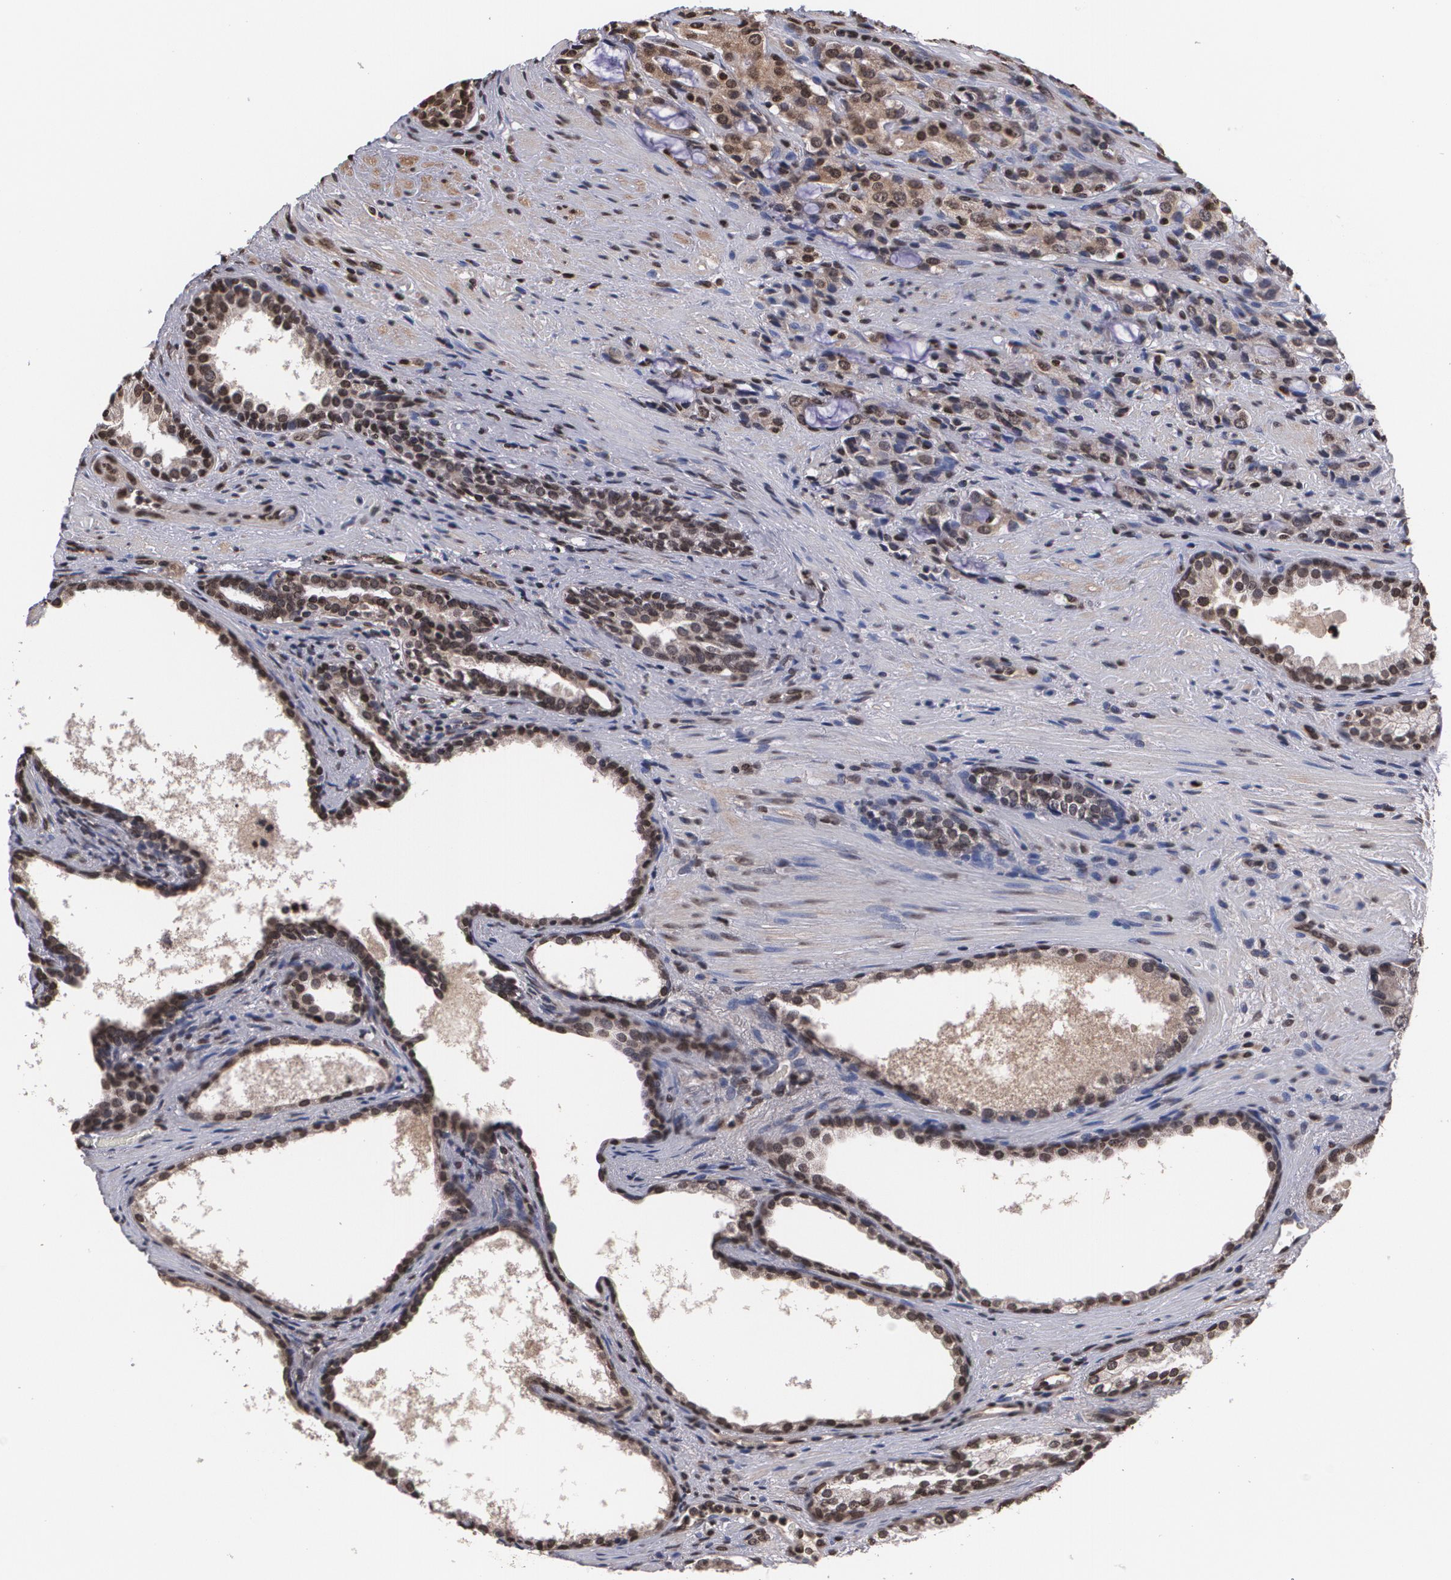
{"staining": {"intensity": "moderate", "quantity": ">75%", "location": "cytoplasmic/membranous,nuclear"}, "tissue": "prostate cancer", "cell_type": "Tumor cells", "image_type": "cancer", "snomed": [{"axis": "morphology", "description": "Adenocarcinoma, High grade"}, {"axis": "topography", "description": "Prostate"}], "caption": "Prostate cancer (adenocarcinoma (high-grade)) was stained to show a protein in brown. There is medium levels of moderate cytoplasmic/membranous and nuclear staining in approximately >75% of tumor cells. The staining was performed using DAB (3,3'-diaminobenzidine), with brown indicating positive protein expression. Nuclei are stained blue with hematoxylin.", "gene": "MVP", "patient": {"sex": "male", "age": 72}}